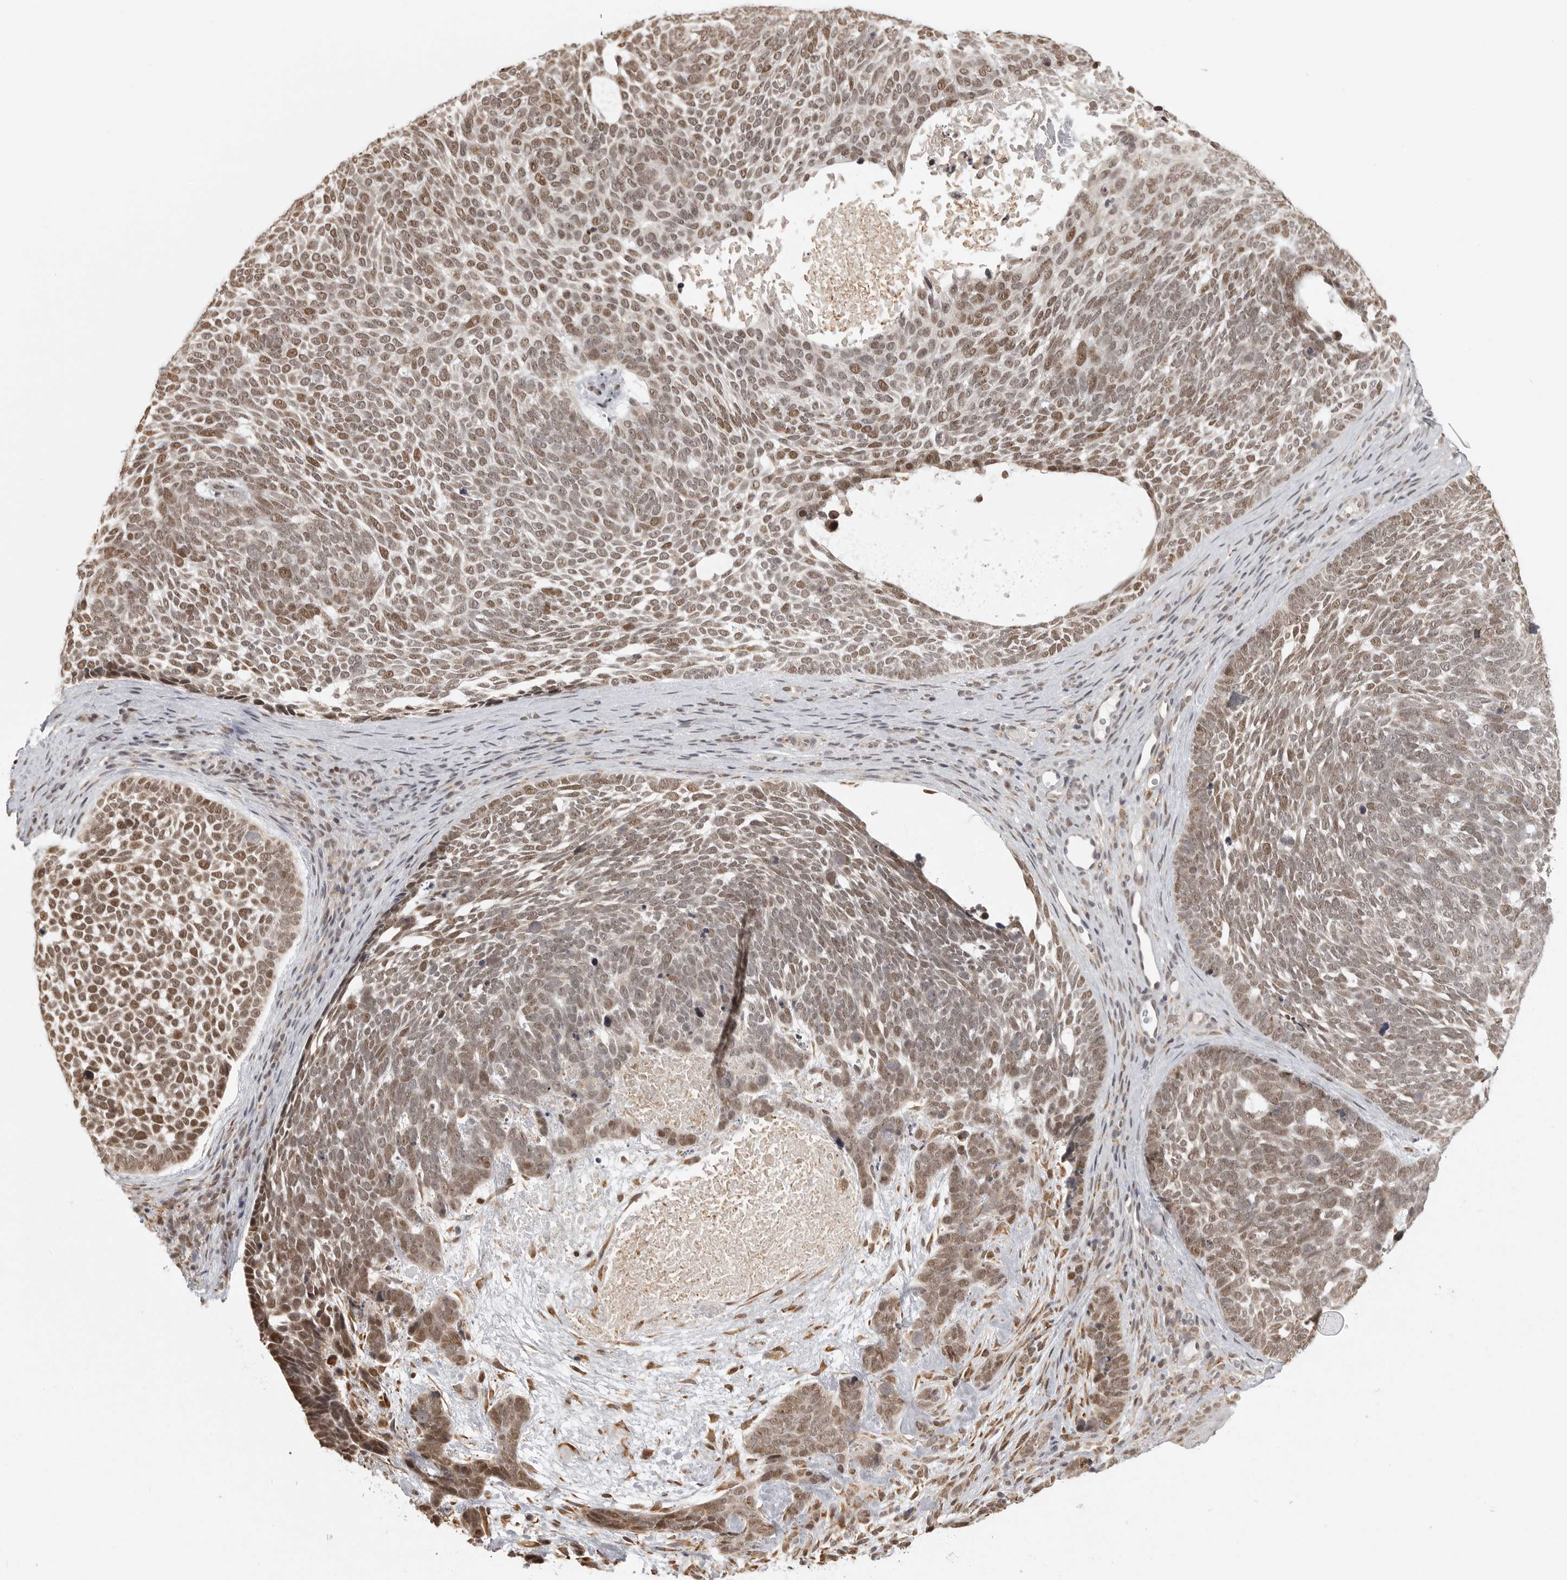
{"staining": {"intensity": "moderate", "quantity": ">75%", "location": "nuclear"}, "tissue": "skin cancer", "cell_type": "Tumor cells", "image_type": "cancer", "snomed": [{"axis": "morphology", "description": "Basal cell carcinoma"}, {"axis": "topography", "description": "Skin"}], "caption": "Immunohistochemistry (IHC) staining of skin cancer, which demonstrates medium levels of moderate nuclear staining in approximately >75% of tumor cells indicating moderate nuclear protein staining. The staining was performed using DAB (brown) for protein detection and nuclei were counterstained in hematoxylin (blue).", "gene": "ISG20L2", "patient": {"sex": "female", "age": 85}}